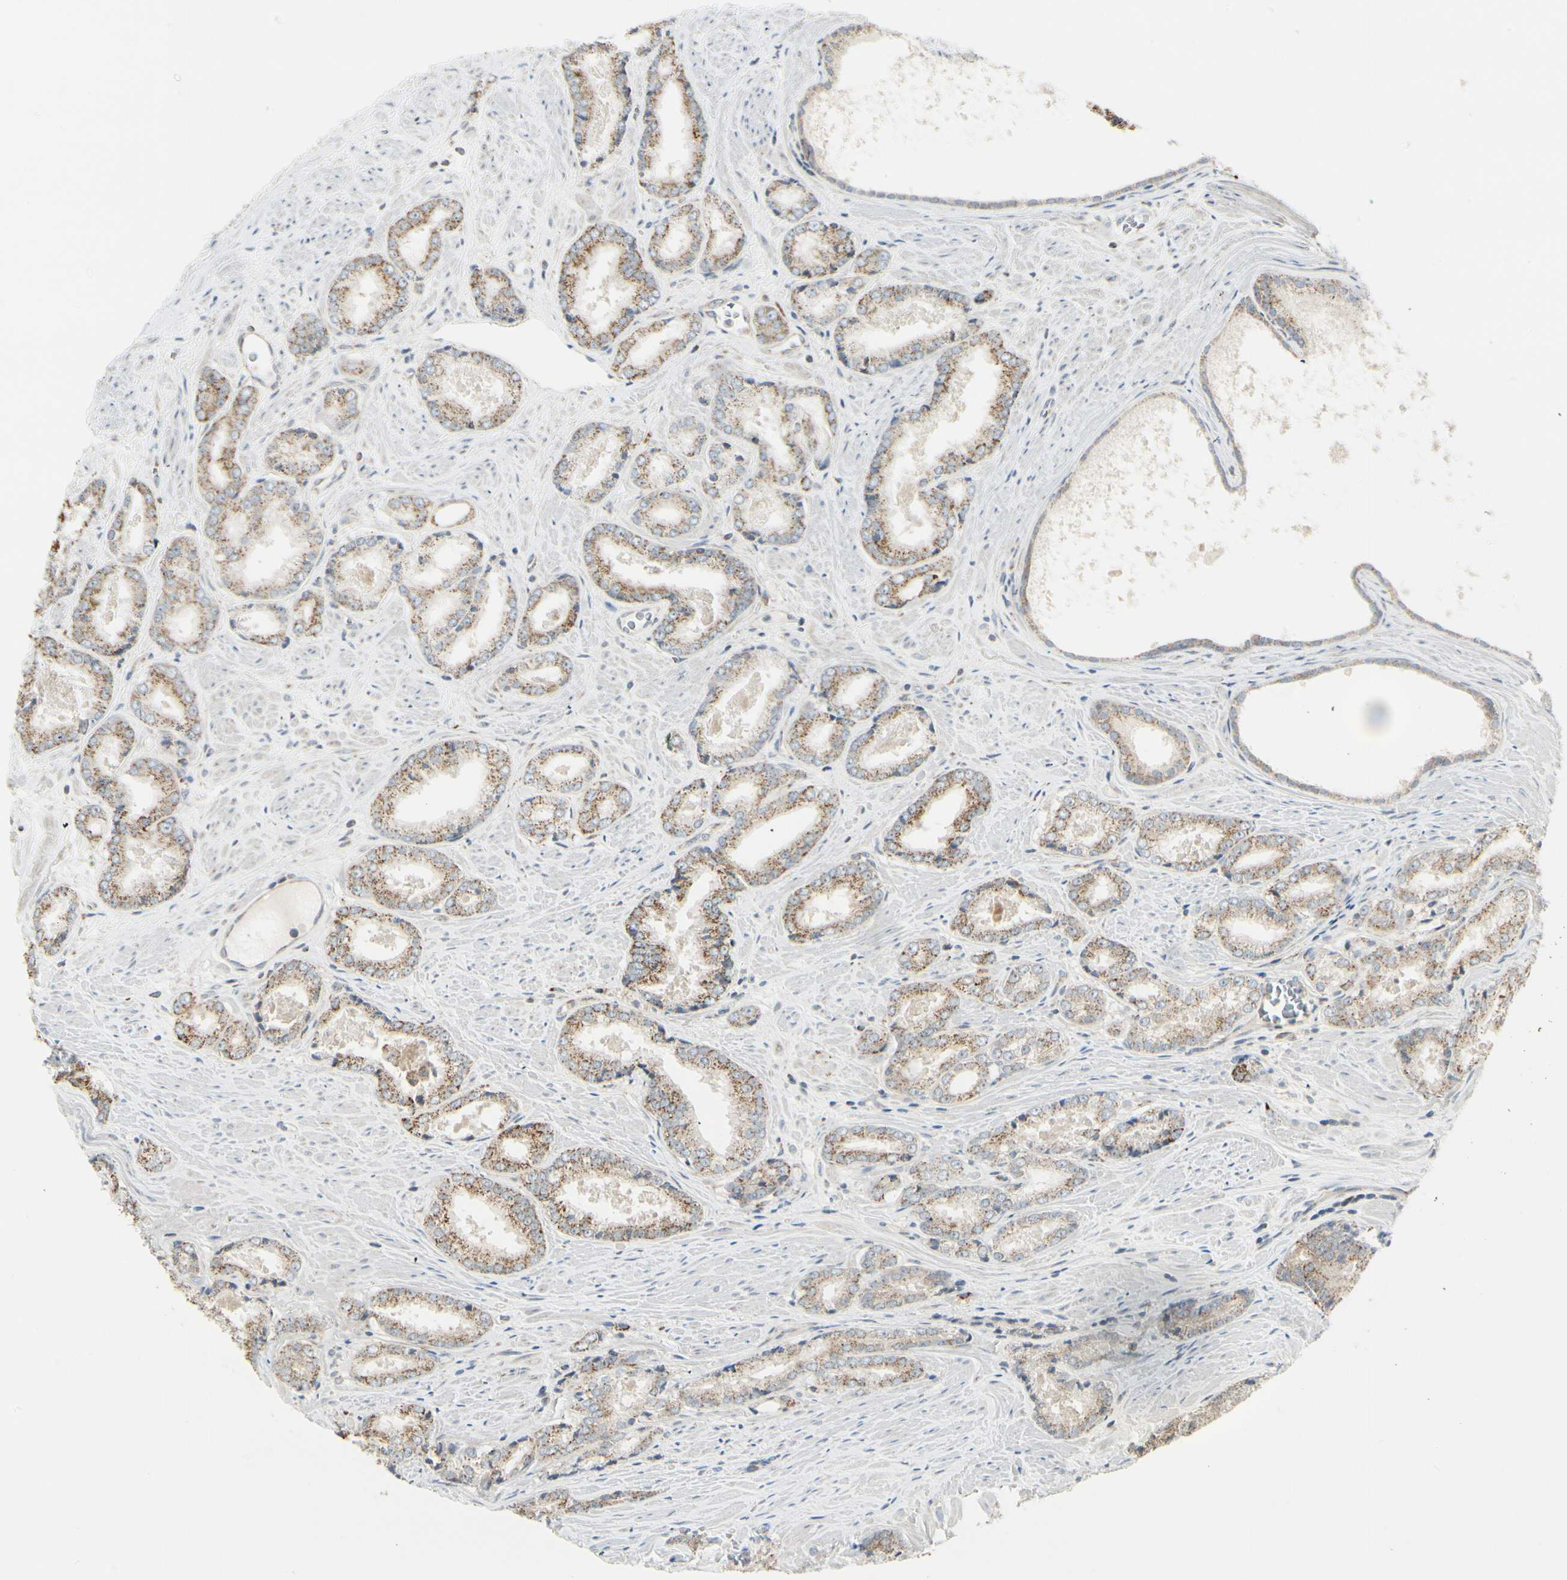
{"staining": {"intensity": "moderate", "quantity": "25%-75%", "location": "cytoplasmic/membranous"}, "tissue": "prostate cancer", "cell_type": "Tumor cells", "image_type": "cancer", "snomed": [{"axis": "morphology", "description": "Adenocarcinoma, Low grade"}, {"axis": "topography", "description": "Prostate"}], "caption": "A brown stain shows moderate cytoplasmic/membranous positivity of a protein in human prostate cancer tumor cells.", "gene": "ANKS6", "patient": {"sex": "male", "age": 64}}